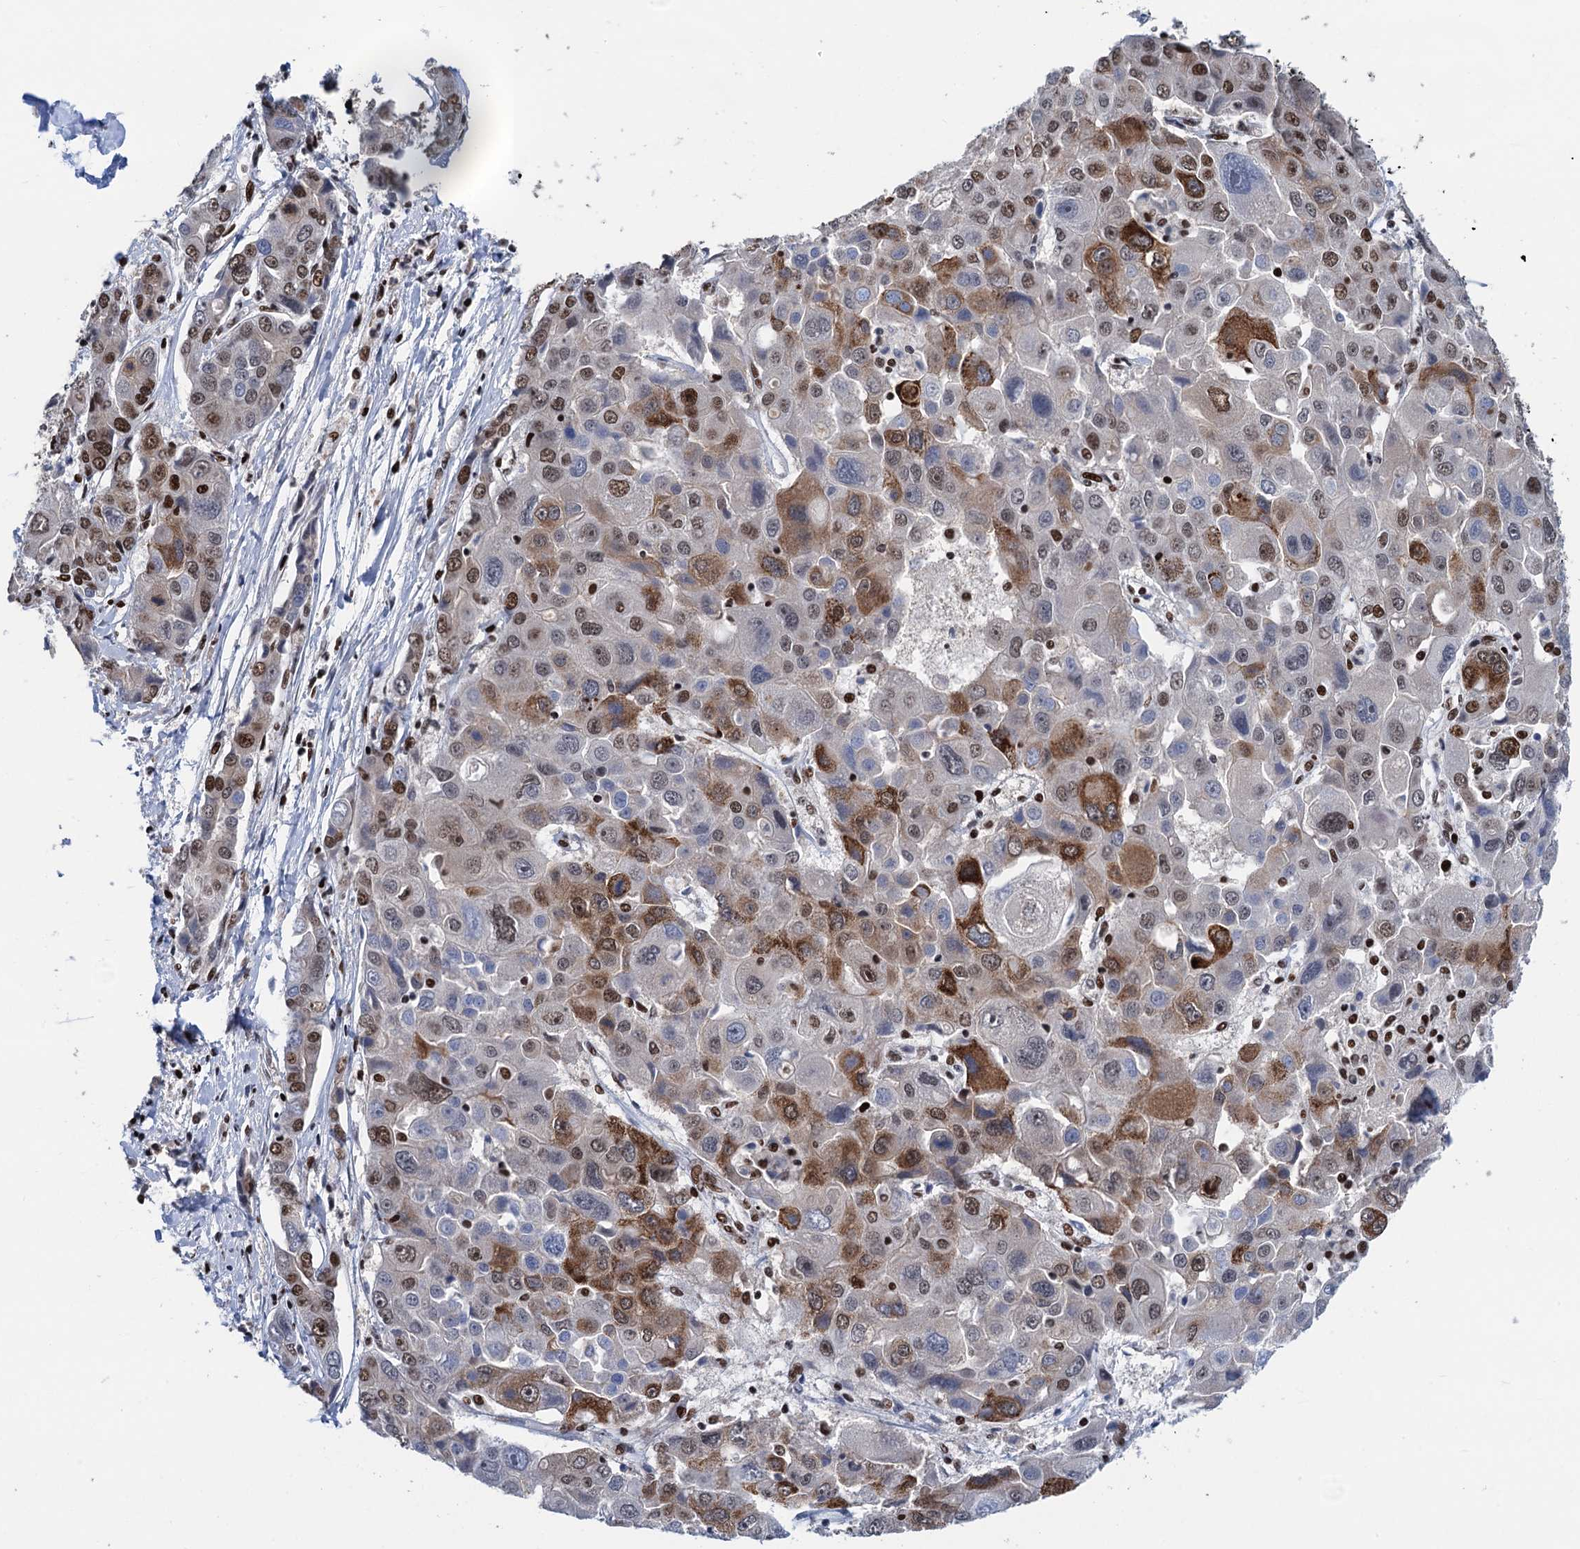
{"staining": {"intensity": "moderate", "quantity": "25%-75%", "location": "cytoplasmic/membranous,nuclear"}, "tissue": "liver cancer", "cell_type": "Tumor cells", "image_type": "cancer", "snomed": [{"axis": "morphology", "description": "Cholangiocarcinoma"}, {"axis": "topography", "description": "Liver"}], "caption": "Cholangiocarcinoma (liver) was stained to show a protein in brown. There is medium levels of moderate cytoplasmic/membranous and nuclear expression in about 25%-75% of tumor cells.", "gene": "PPP4R1", "patient": {"sex": "male", "age": 67}}